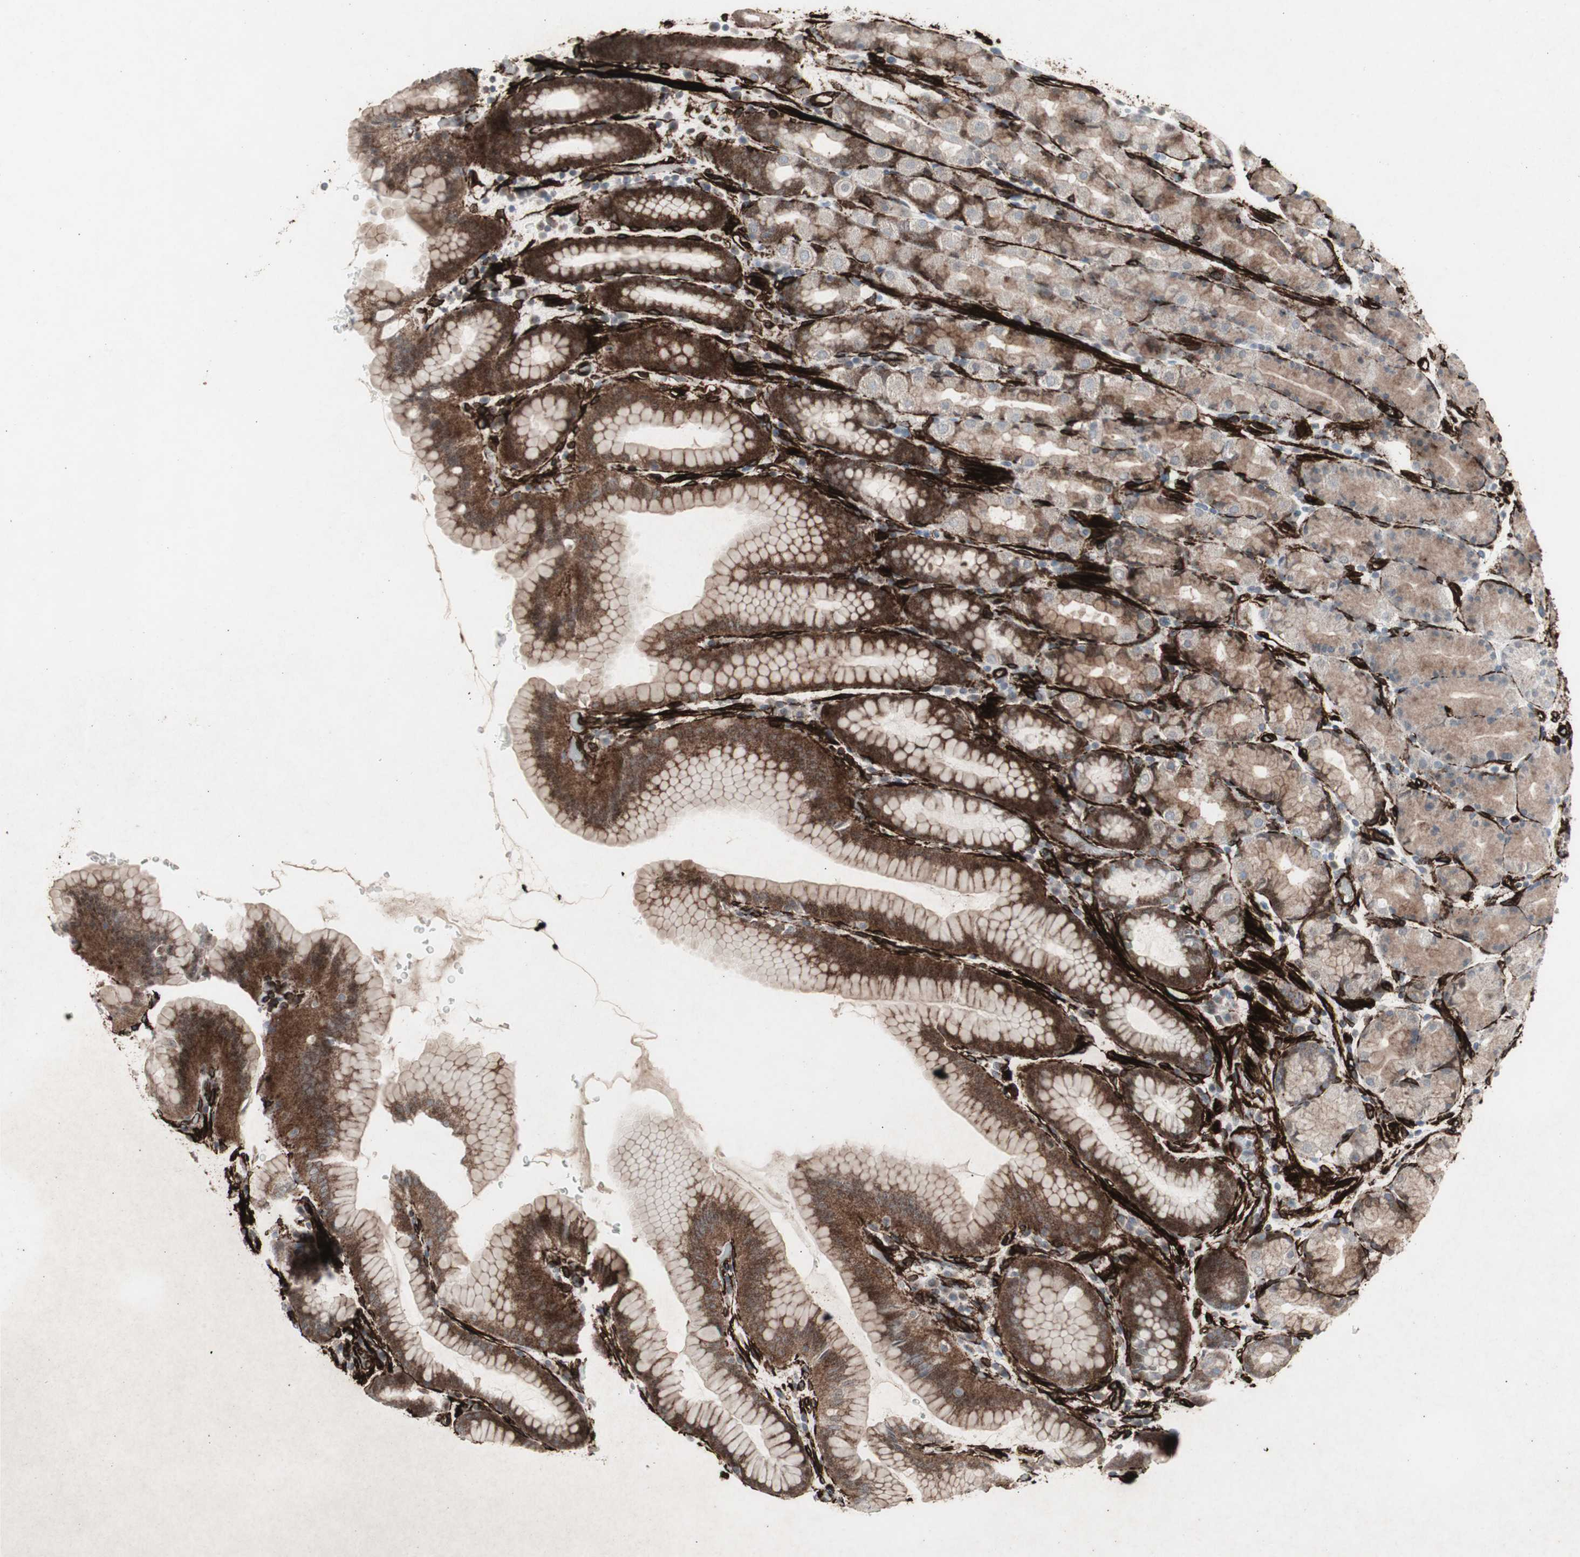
{"staining": {"intensity": "moderate", "quantity": "25%-75%", "location": "cytoplasmic/membranous"}, "tissue": "stomach", "cell_type": "Glandular cells", "image_type": "normal", "snomed": [{"axis": "morphology", "description": "Normal tissue, NOS"}, {"axis": "topography", "description": "Stomach, upper"}], "caption": "This photomicrograph reveals unremarkable stomach stained with immunohistochemistry to label a protein in brown. The cytoplasmic/membranous of glandular cells show moderate positivity for the protein. Nuclei are counter-stained blue.", "gene": "PDGFA", "patient": {"sex": "male", "age": 68}}